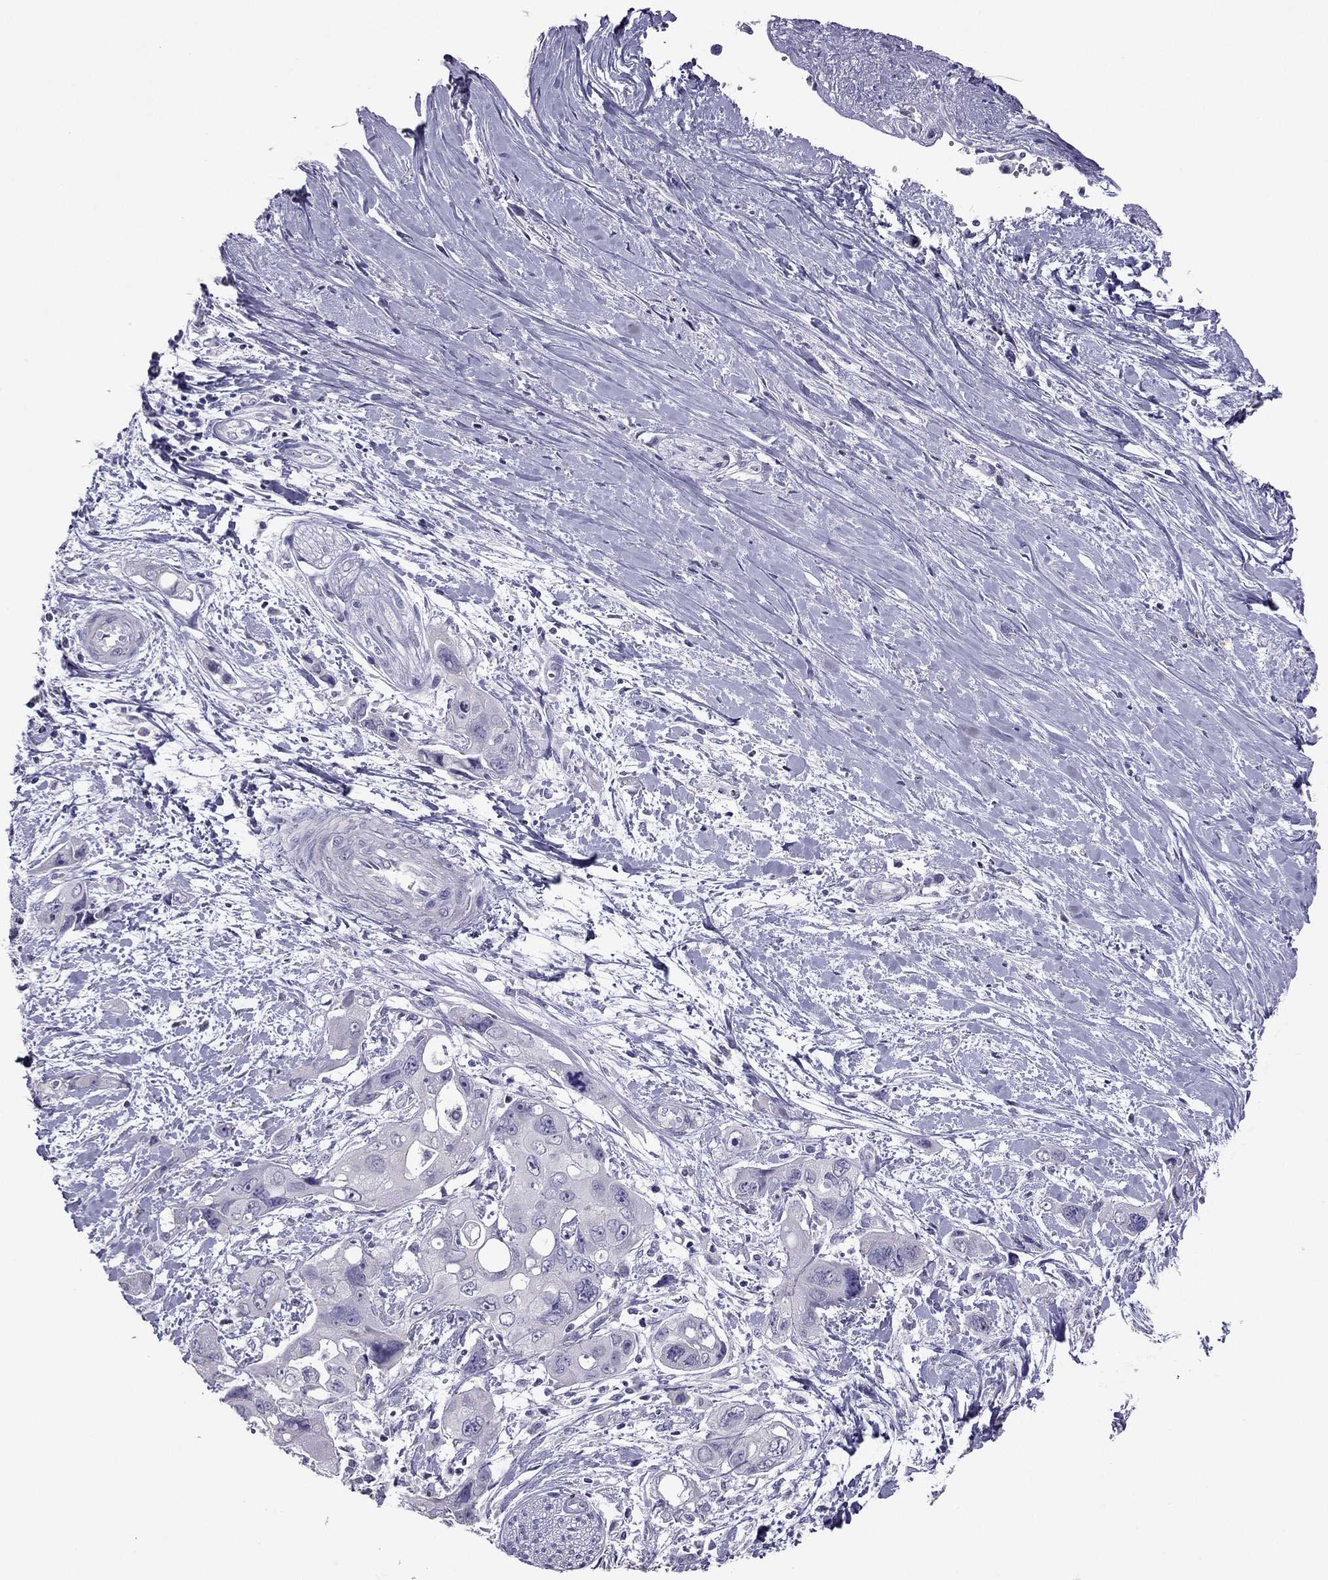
{"staining": {"intensity": "negative", "quantity": "none", "location": "none"}, "tissue": "pancreatic cancer", "cell_type": "Tumor cells", "image_type": "cancer", "snomed": [{"axis": "morphology", "description": "Adenocarcinoma, NOS"}, {"axis": "topography", "description": "Pancreas"}], "caption": "This is a image of IHC staining of pancreatic cancer (adenocarcinoma), which shows no positivity in tumor cells.", "gene": "RGS8", "patient": {"sex": "male", "age": 47}}